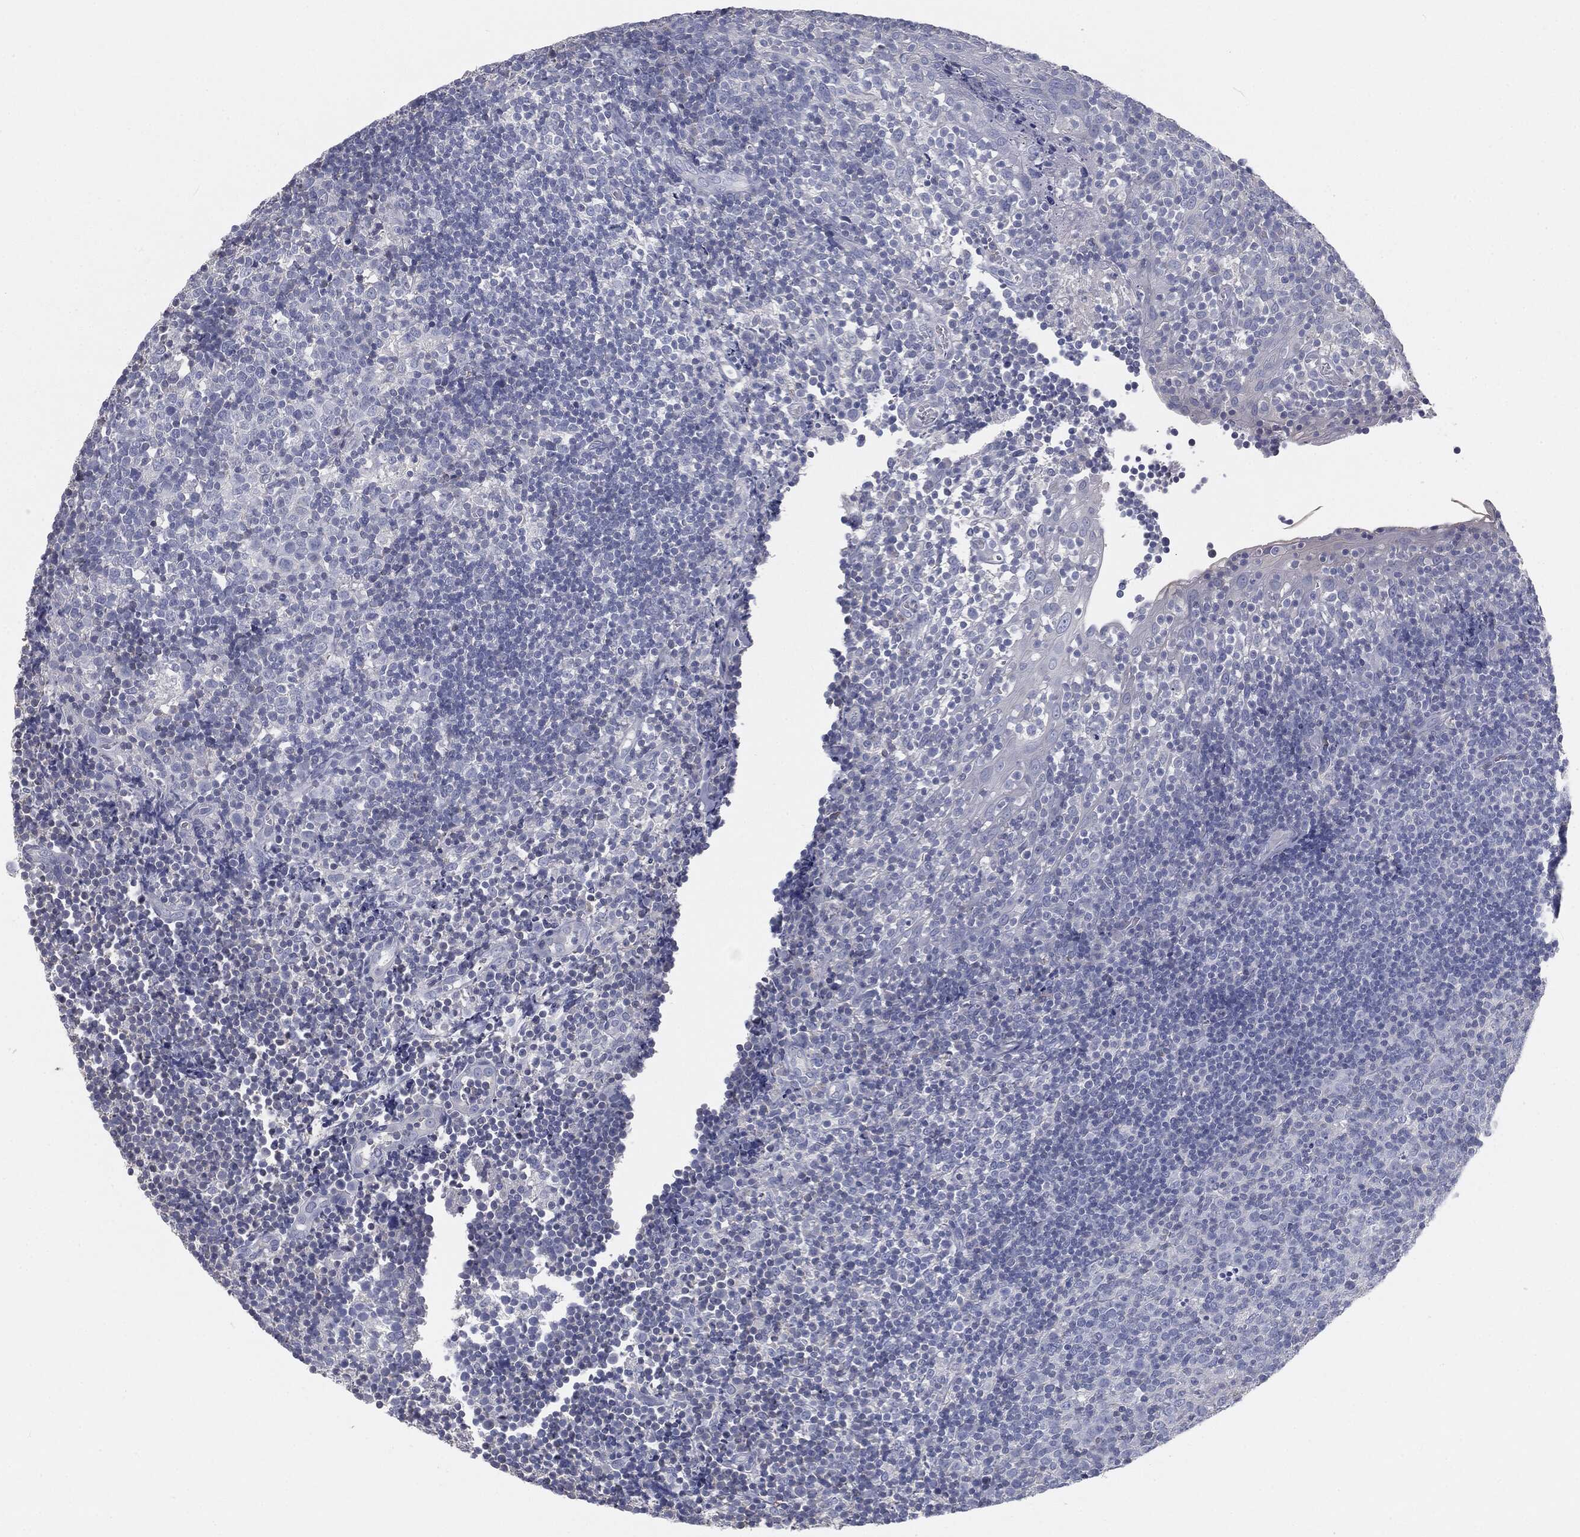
{"staining": {"intensity": "negative", "quantity": "none", "location": "none"}, "tissue": "tonsil", "cell_type": "Germinal center cells", "image_type": "normal", "snomed": [{"axis": "morphology", "description": "Normal tissue, NOS"}, {"axis": "topography", "description": "Tonsil"}], "caption": "Normal tonsil was stained to show a protein in brown. There is no significant expression in germinal center cells. (Brightfield microscopy of DAB (3,3'-diaminobenzidine) IHC at high magnification).", "gene": "CAV3", "patient": {"sex": "female", "age": 5}}